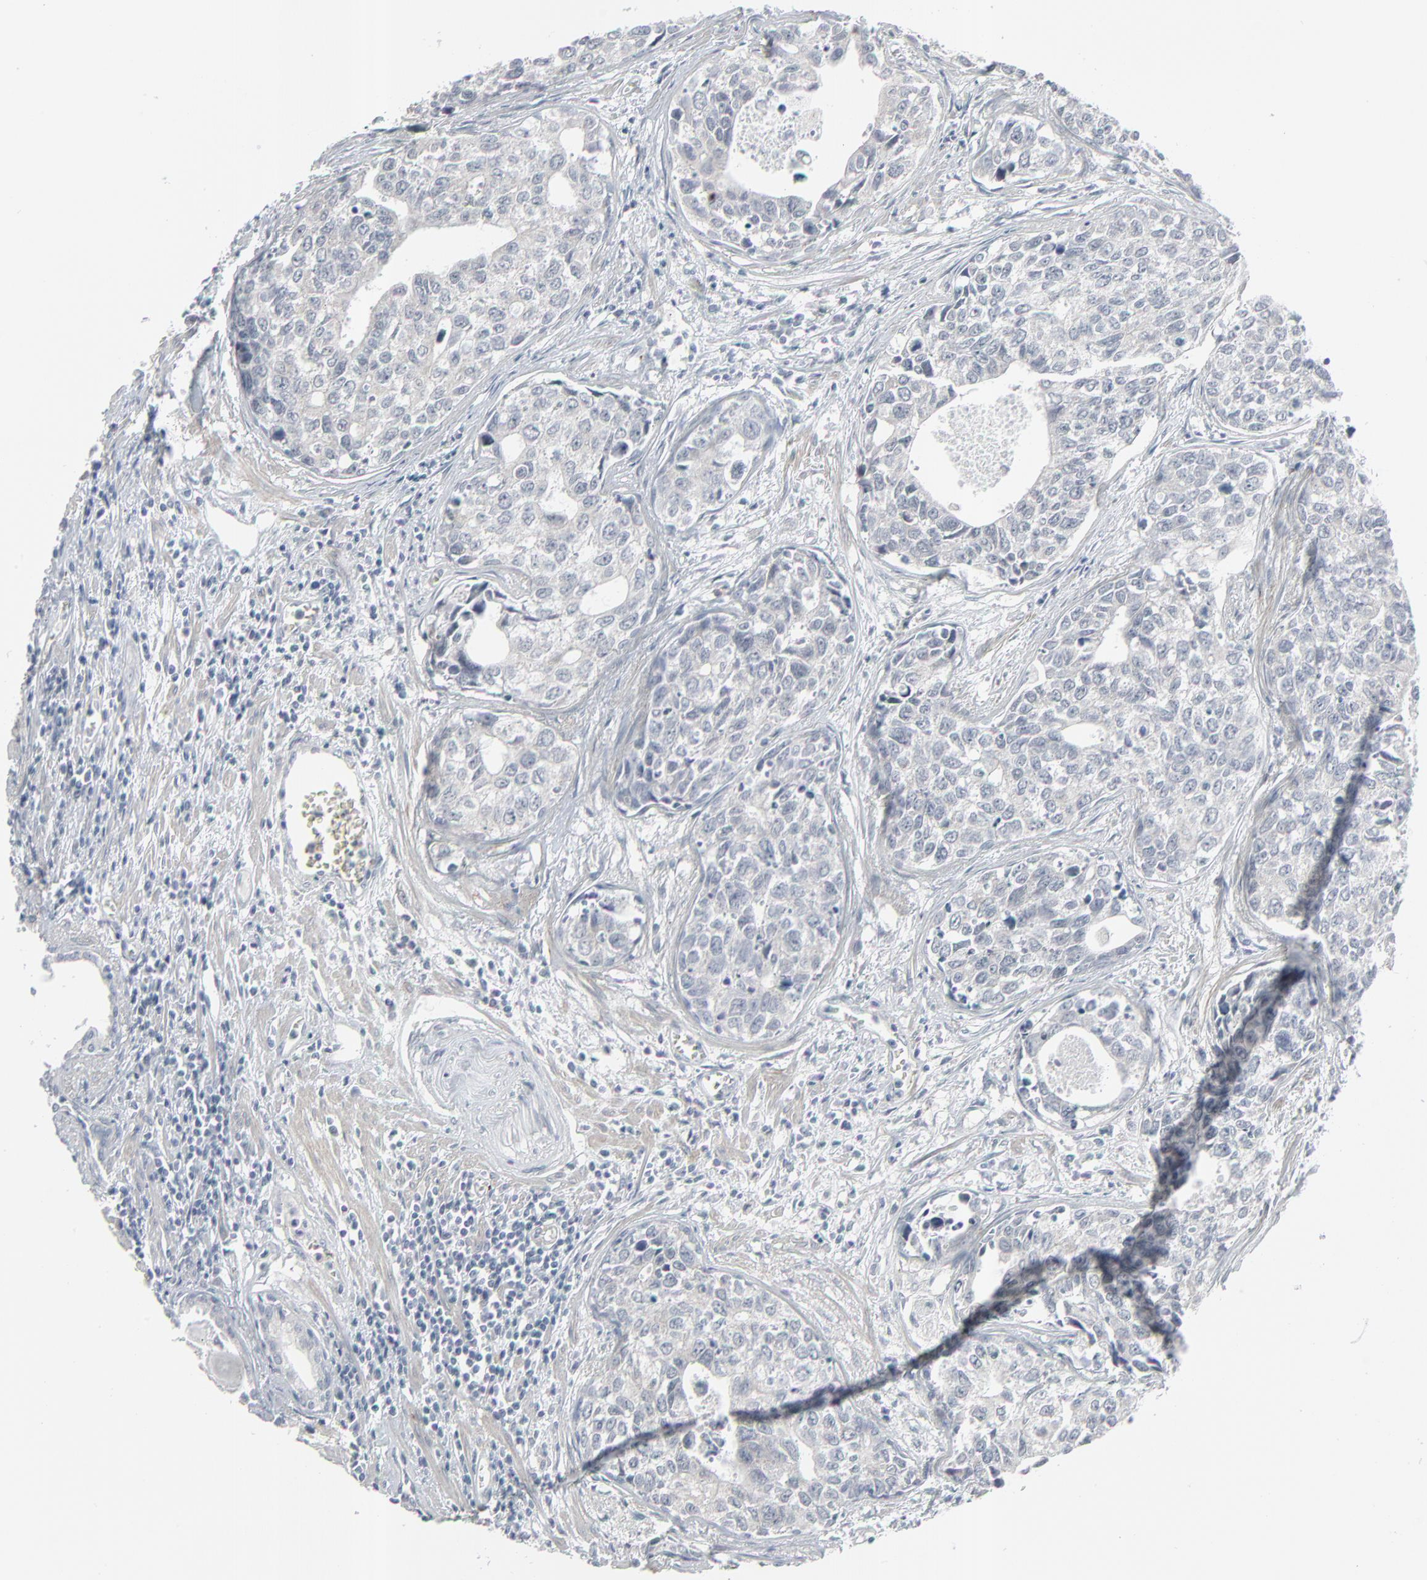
{"staining": {"intensity": "negative", "quantity": "none", "location": "none"}, "tissue": "urothelial cancer", "cell_type": "Tumor cells", "image_type": "cancer", "snomed": [{"axis": "morphology", "description": "Urothelial carcinoma, High grade"}, {"axis": "topography", "description": "Urinary bladder"}], "caption": "Tumor cells show no significant positivity in urothelial carcinoma (high-grade).", "gene": "NEUROD1", "patient": {"sex": "male", "age": 81}}